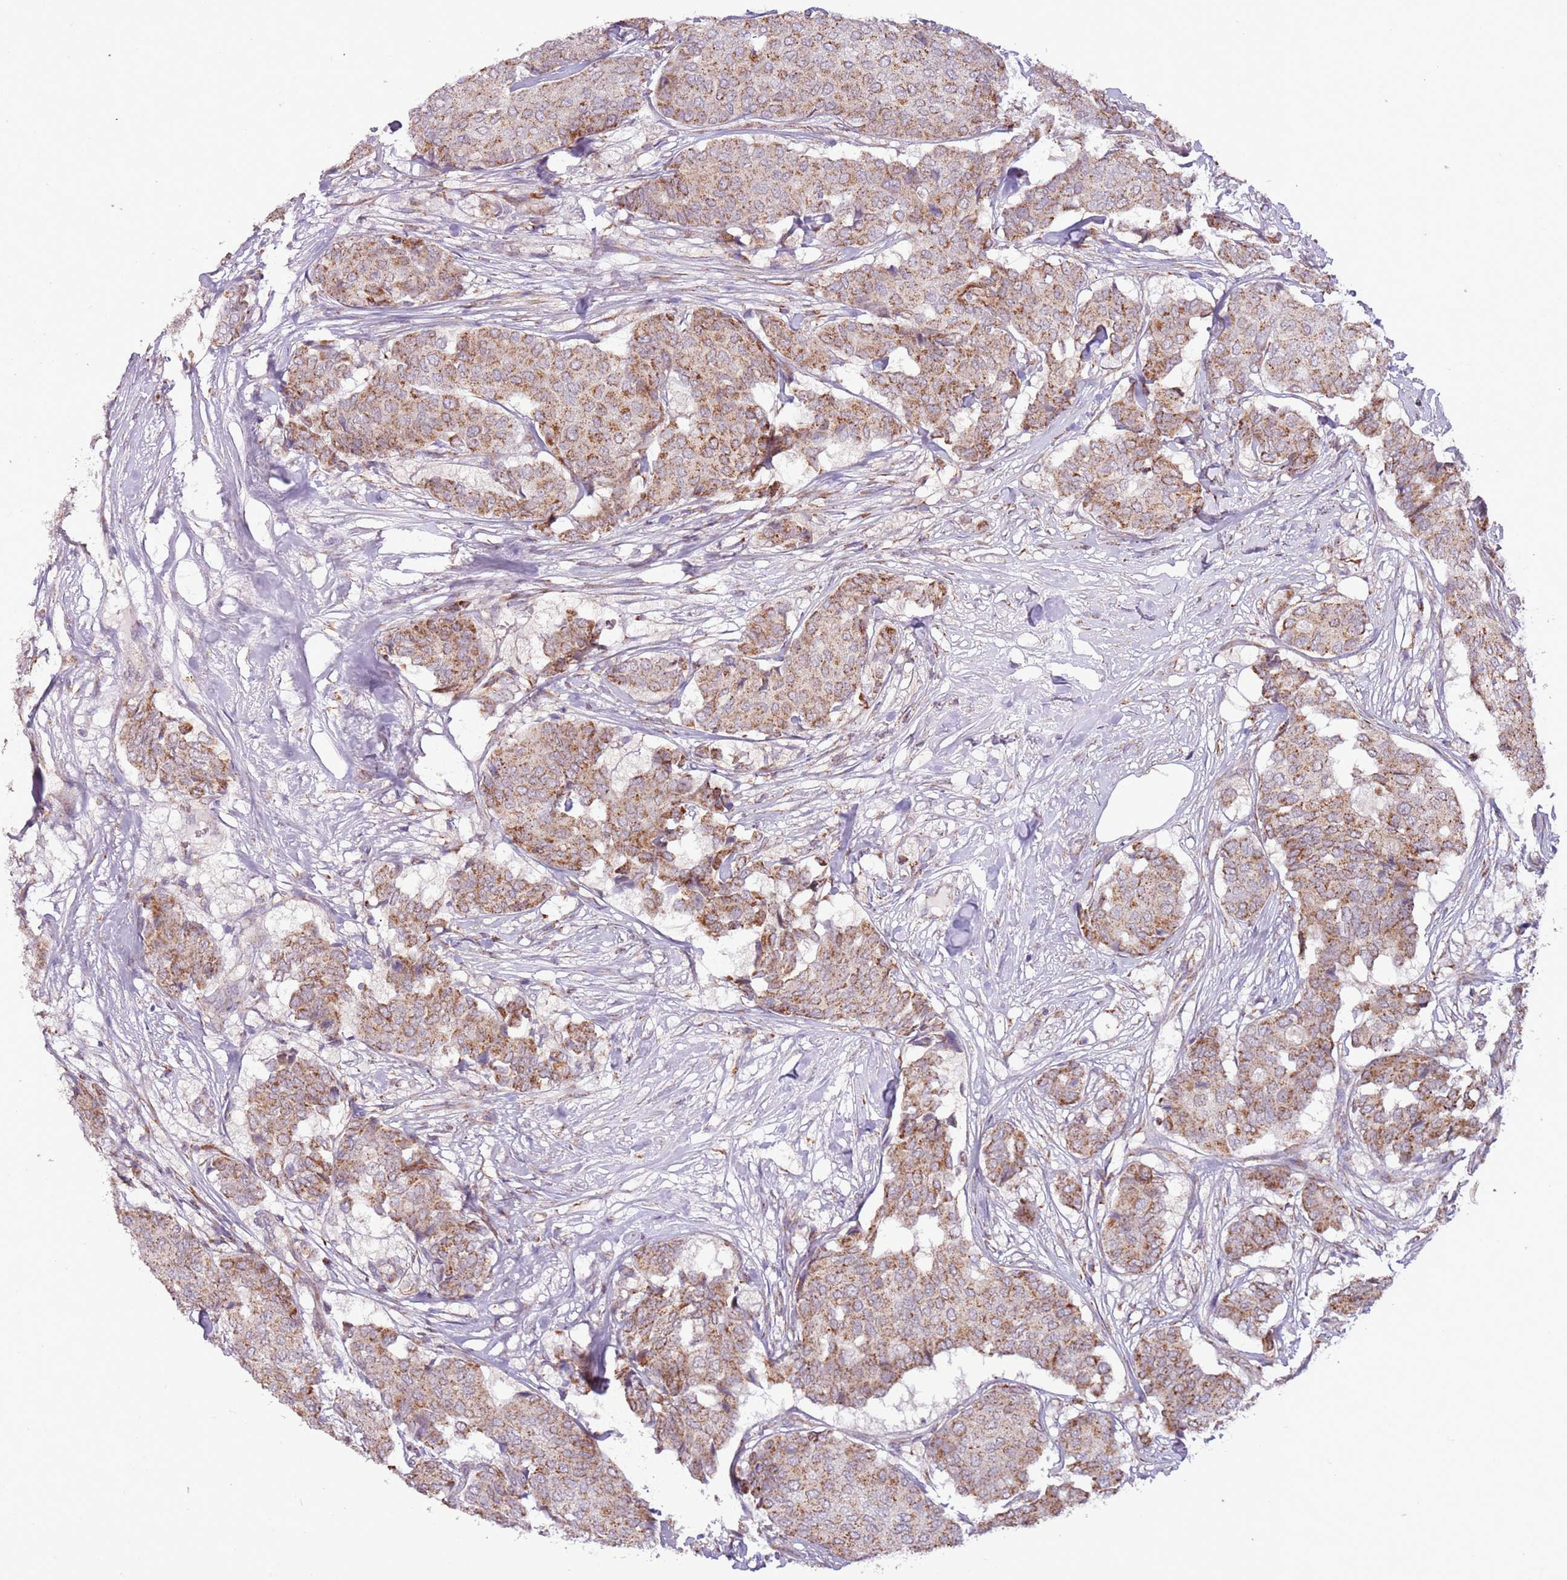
{"staining": {"intensity": "moderate", "quantity": ">75%", "location": "cytoplasmic/membranous"}, "tissue": "breast cancer", "cell_type": "Tumor cells", "image_type": "cancer", "snomed": [{"axis": "morphology", "description": "Duct carcinoma"}, {"axis": "topography", "description": "Breast"}], "caption": "A brown stain highlights moderate cytoplasmic/membranous staining of a protein in human breast cancer (infiltrating ductal carcinoma) tumor cells.", "gene": "MLLT11", "patient": {"sex": "female", "age": 75}}